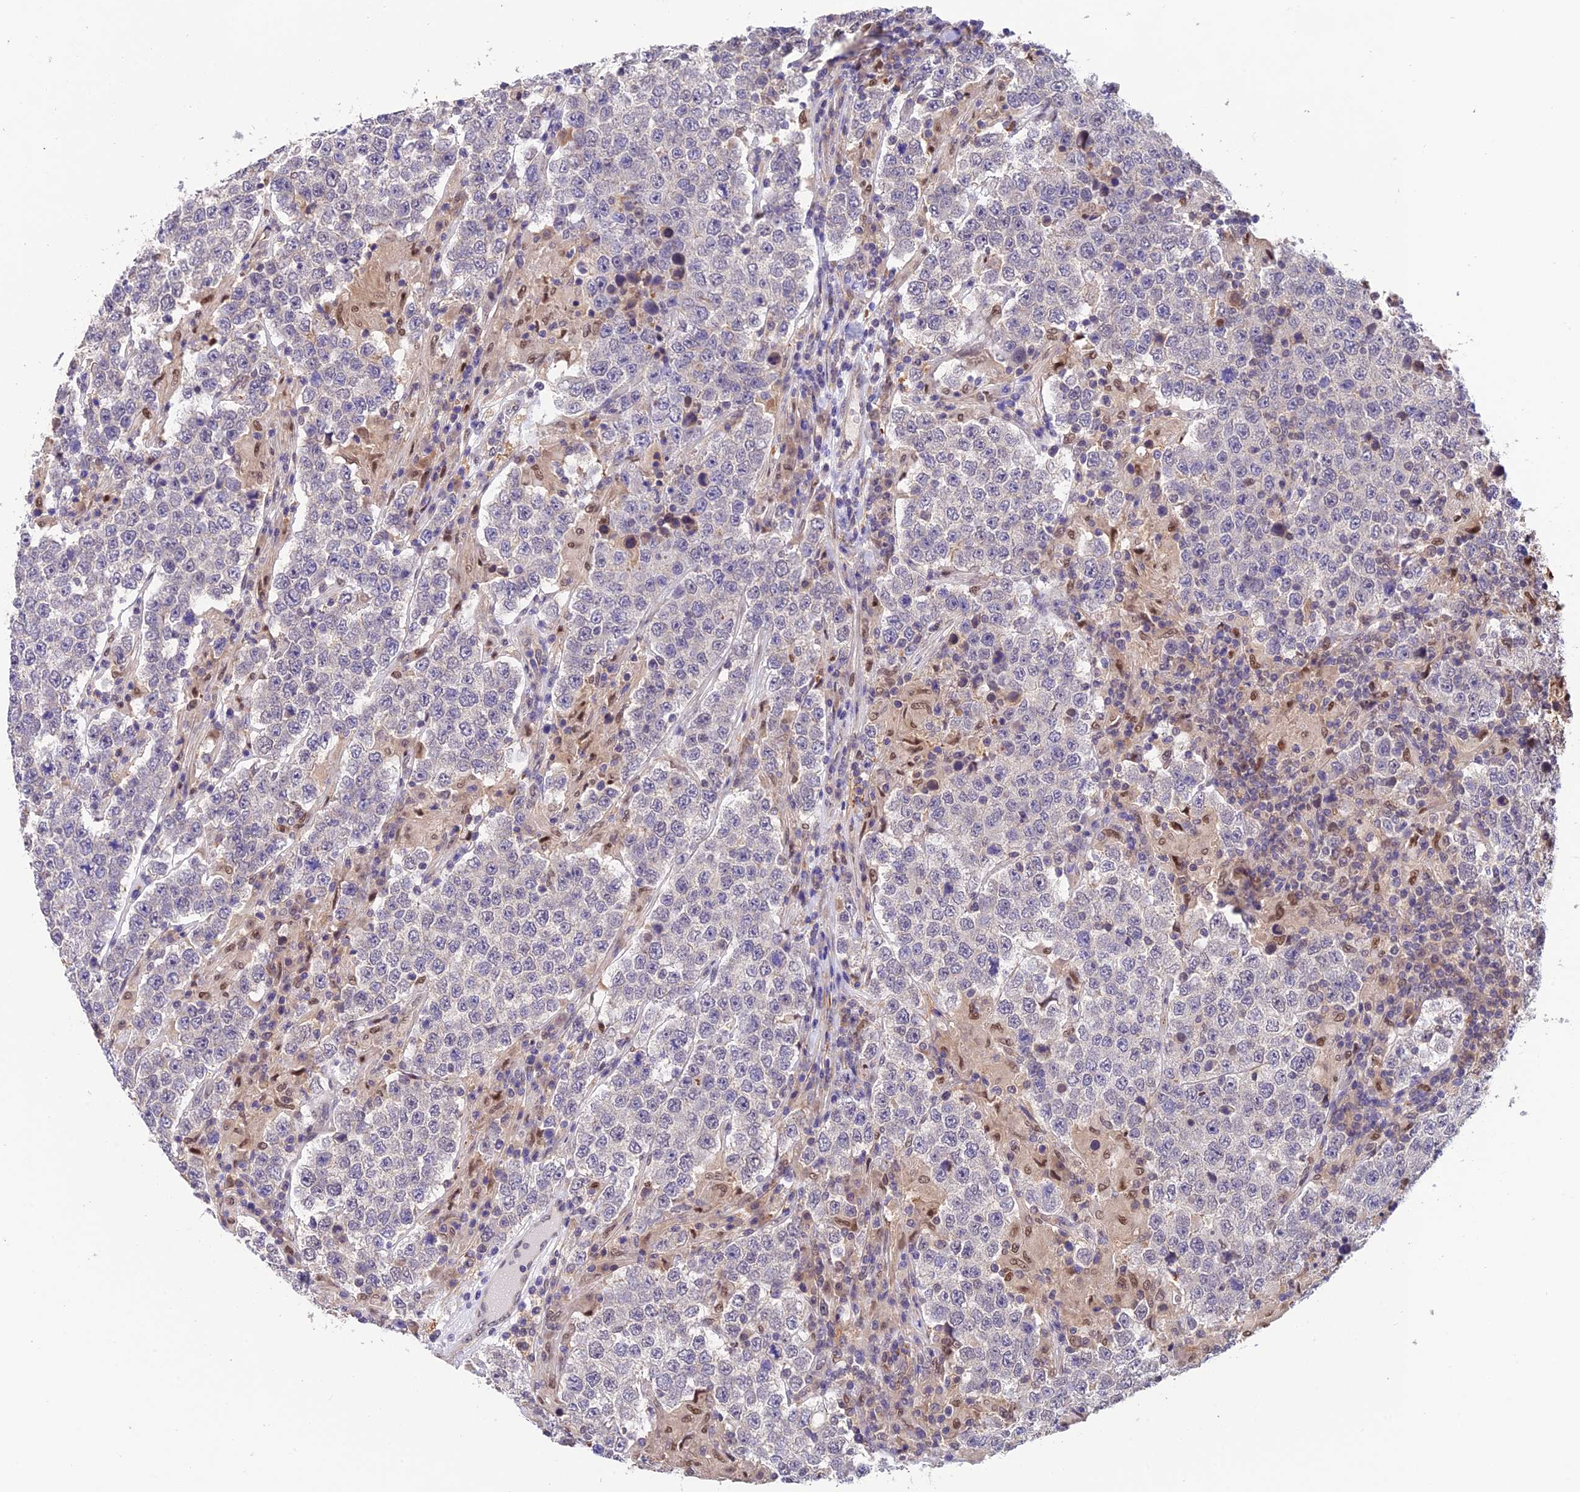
{"staining": {"intensity": "negative", "quantity": "none", "location": "none"}, "tissue": "testis cancer", "cell_type": "Tumor cells", "image_type": "cancer", "snomed": [{"axis": "morphology", "description": "Normal tissue, NOS"}, {"axis": "morphology", "description": "Urothelial carcinoma, High grade"}, {"axis": "morphology", "description": "Seminoma, NOS"}, {"axis": "morphology", "description": "Carcinoma, Embryonal, NOS"}, {"axis": "topography", "description": "Urinary bladder"}, {"axis": "topography", "description": "Testis"}], "caption": "Immunohistochemical staining of embryonal carcinoma (testis) reveals no significant positivity in tumor cells.", "gene": "PSMB3", "patient": {"sex": "male", "age": 41}}